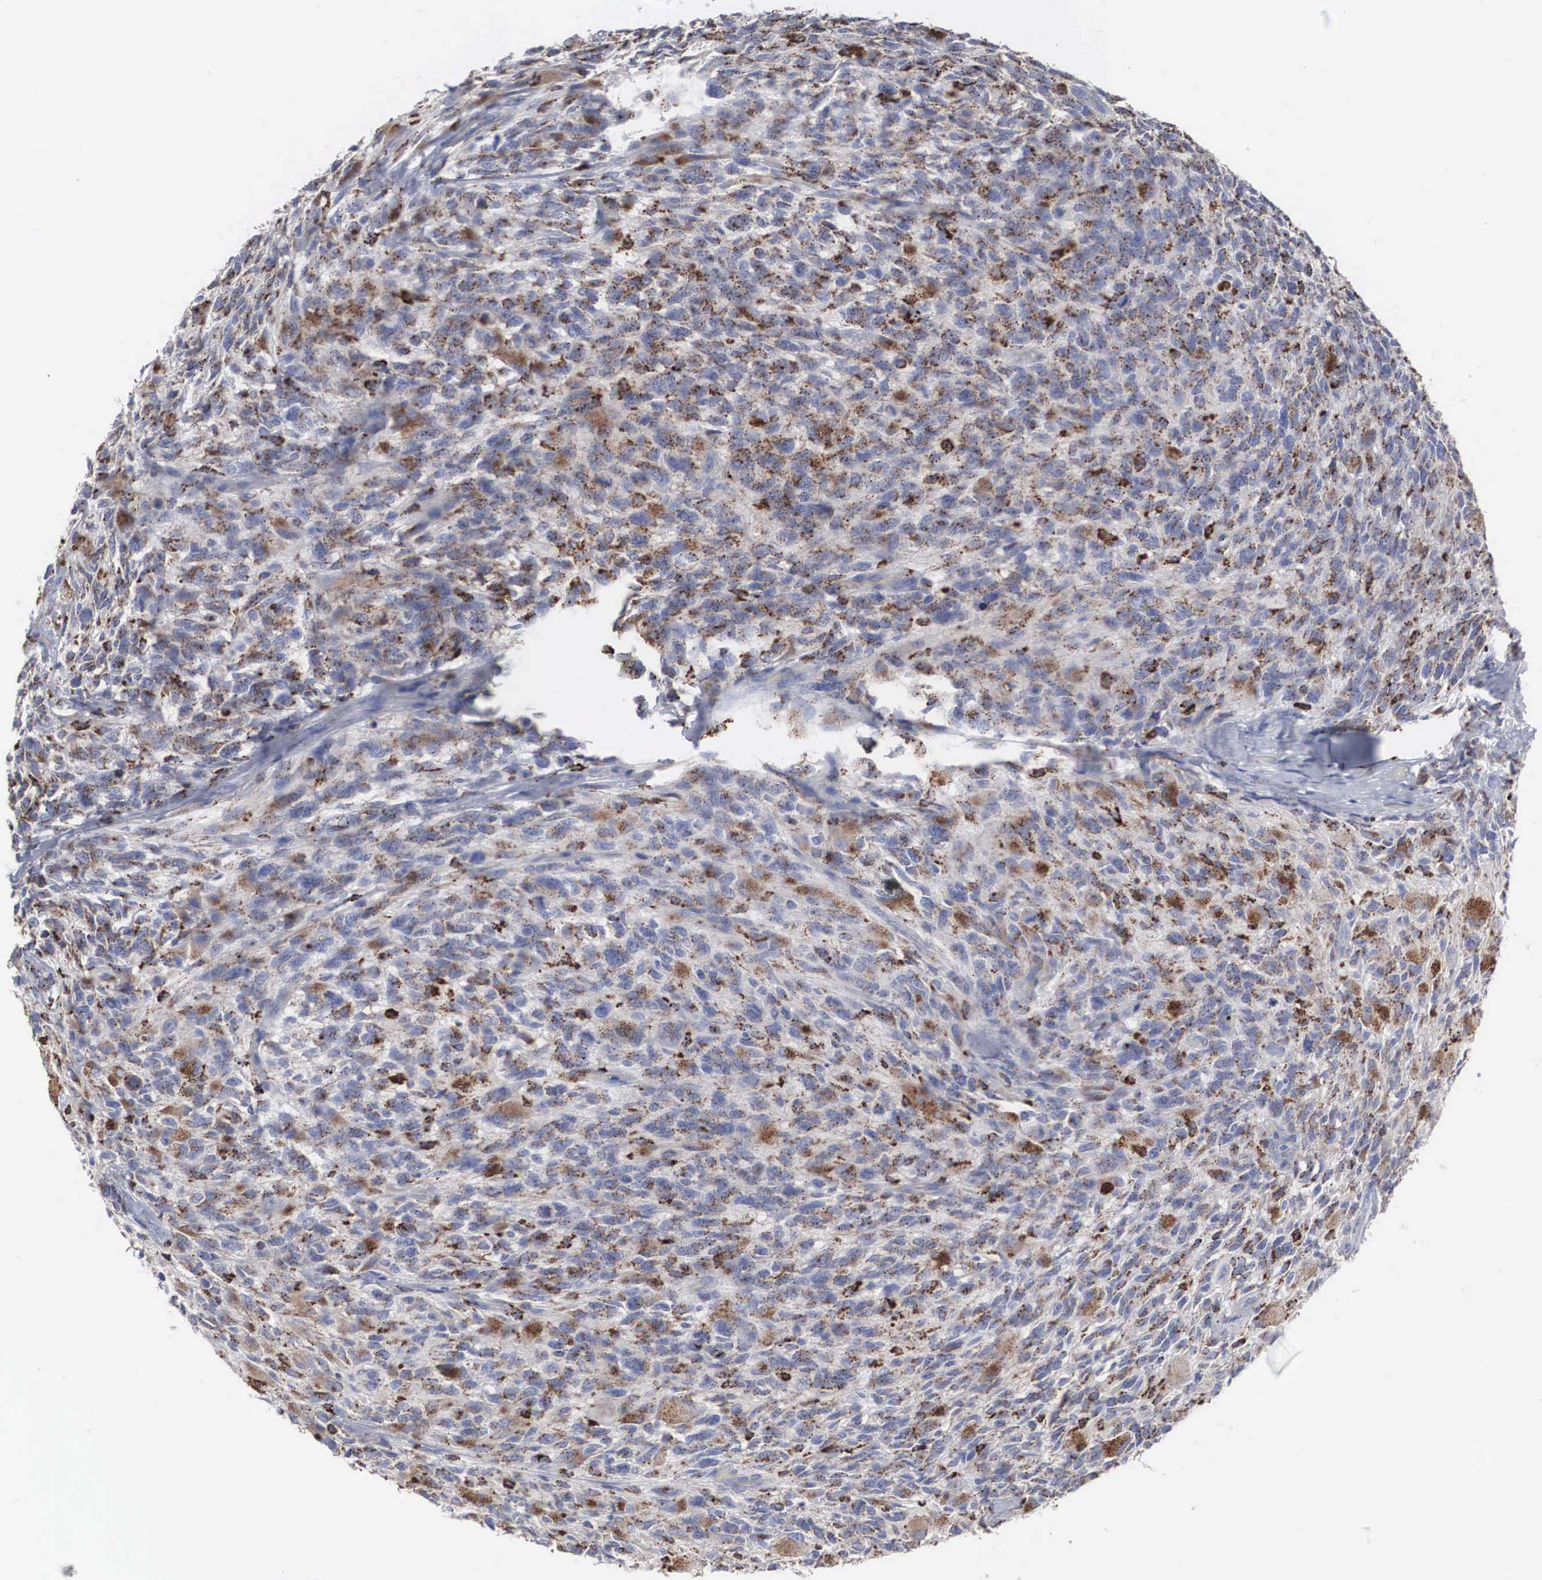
{"staining": {"intensity": "moderate", "quantity": "25%-75%", "location": "cytoplasmic/membranous"}, "tissue": "glioma", "cell_type": "Tumor cells", "image_type": "cancer", "snomed": [{"axis": "morphology", "description": "Glioma, malignant, High grade"}, {"axis": "topography", "description": "Brain"}], "caption": "A brown stain labels moderate cytoplasmic/membranous staining of a protein in human malignant glioma (high-grade) tumor cells.", "gene": "LGALS3BP", "patient": {"sex": "male", "age": 69}}